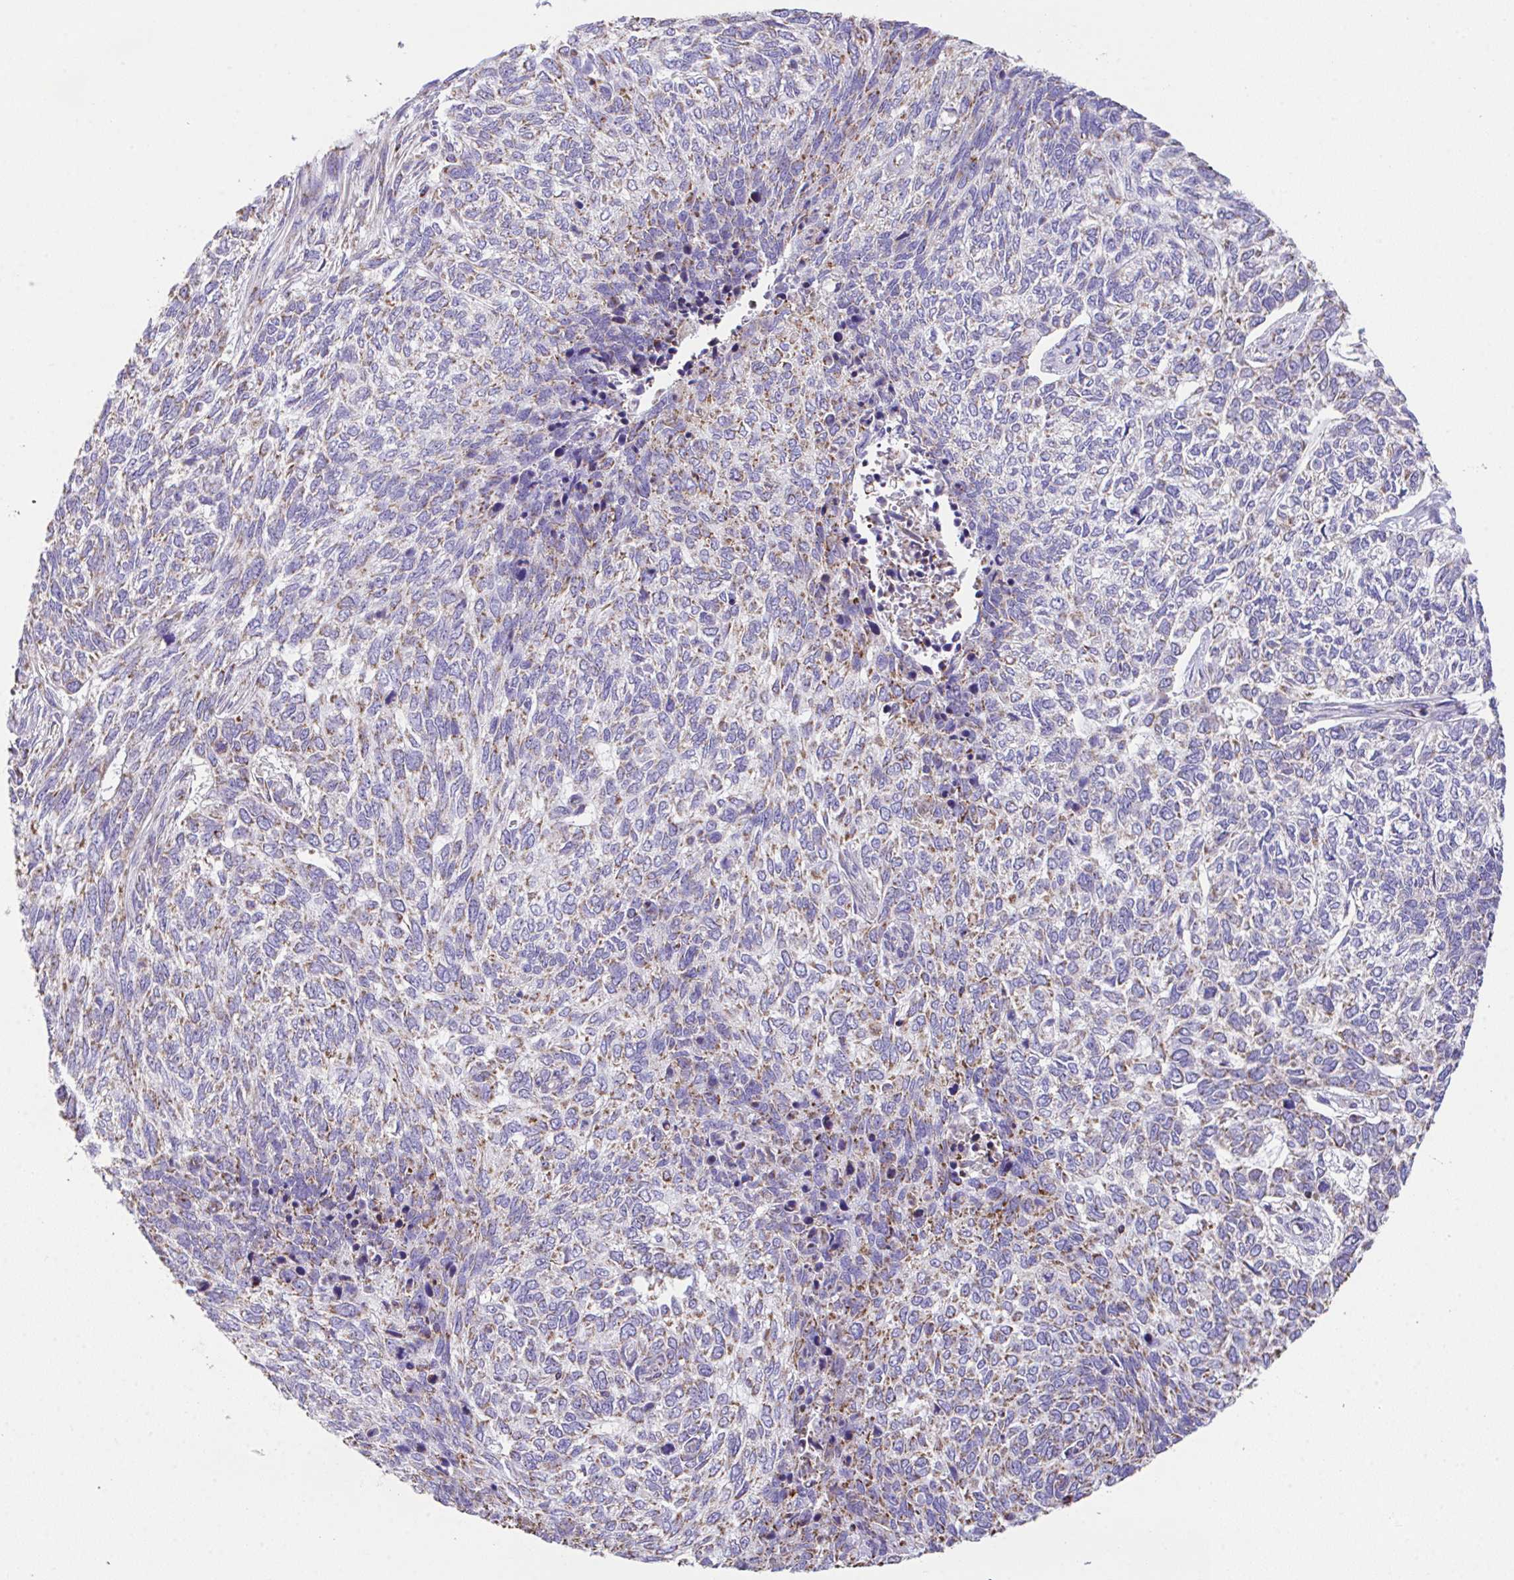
{"staining": {"intensity": "weak", "quantity": "25%-75%", "location": "cytoplasmic/membranous"}, "tissue": "skin cancer", "cell_type": "Tumor cells", "image_type": "cancer", "snomed": [{"axis": "morphology", "description": "Basal cell carcinoma"}, {"axis": "topography", "description": "Skin"}], "caption": "This histopathology image reveals immunohistochemistry (IHC) staining of basal cell carcinoma (skin), with low weak cytoplasmic/membranous staining in about 25%-75% of tumor cells.", "gene": "PCMTD2", "patient": {"sex": "female", "age": 65}}